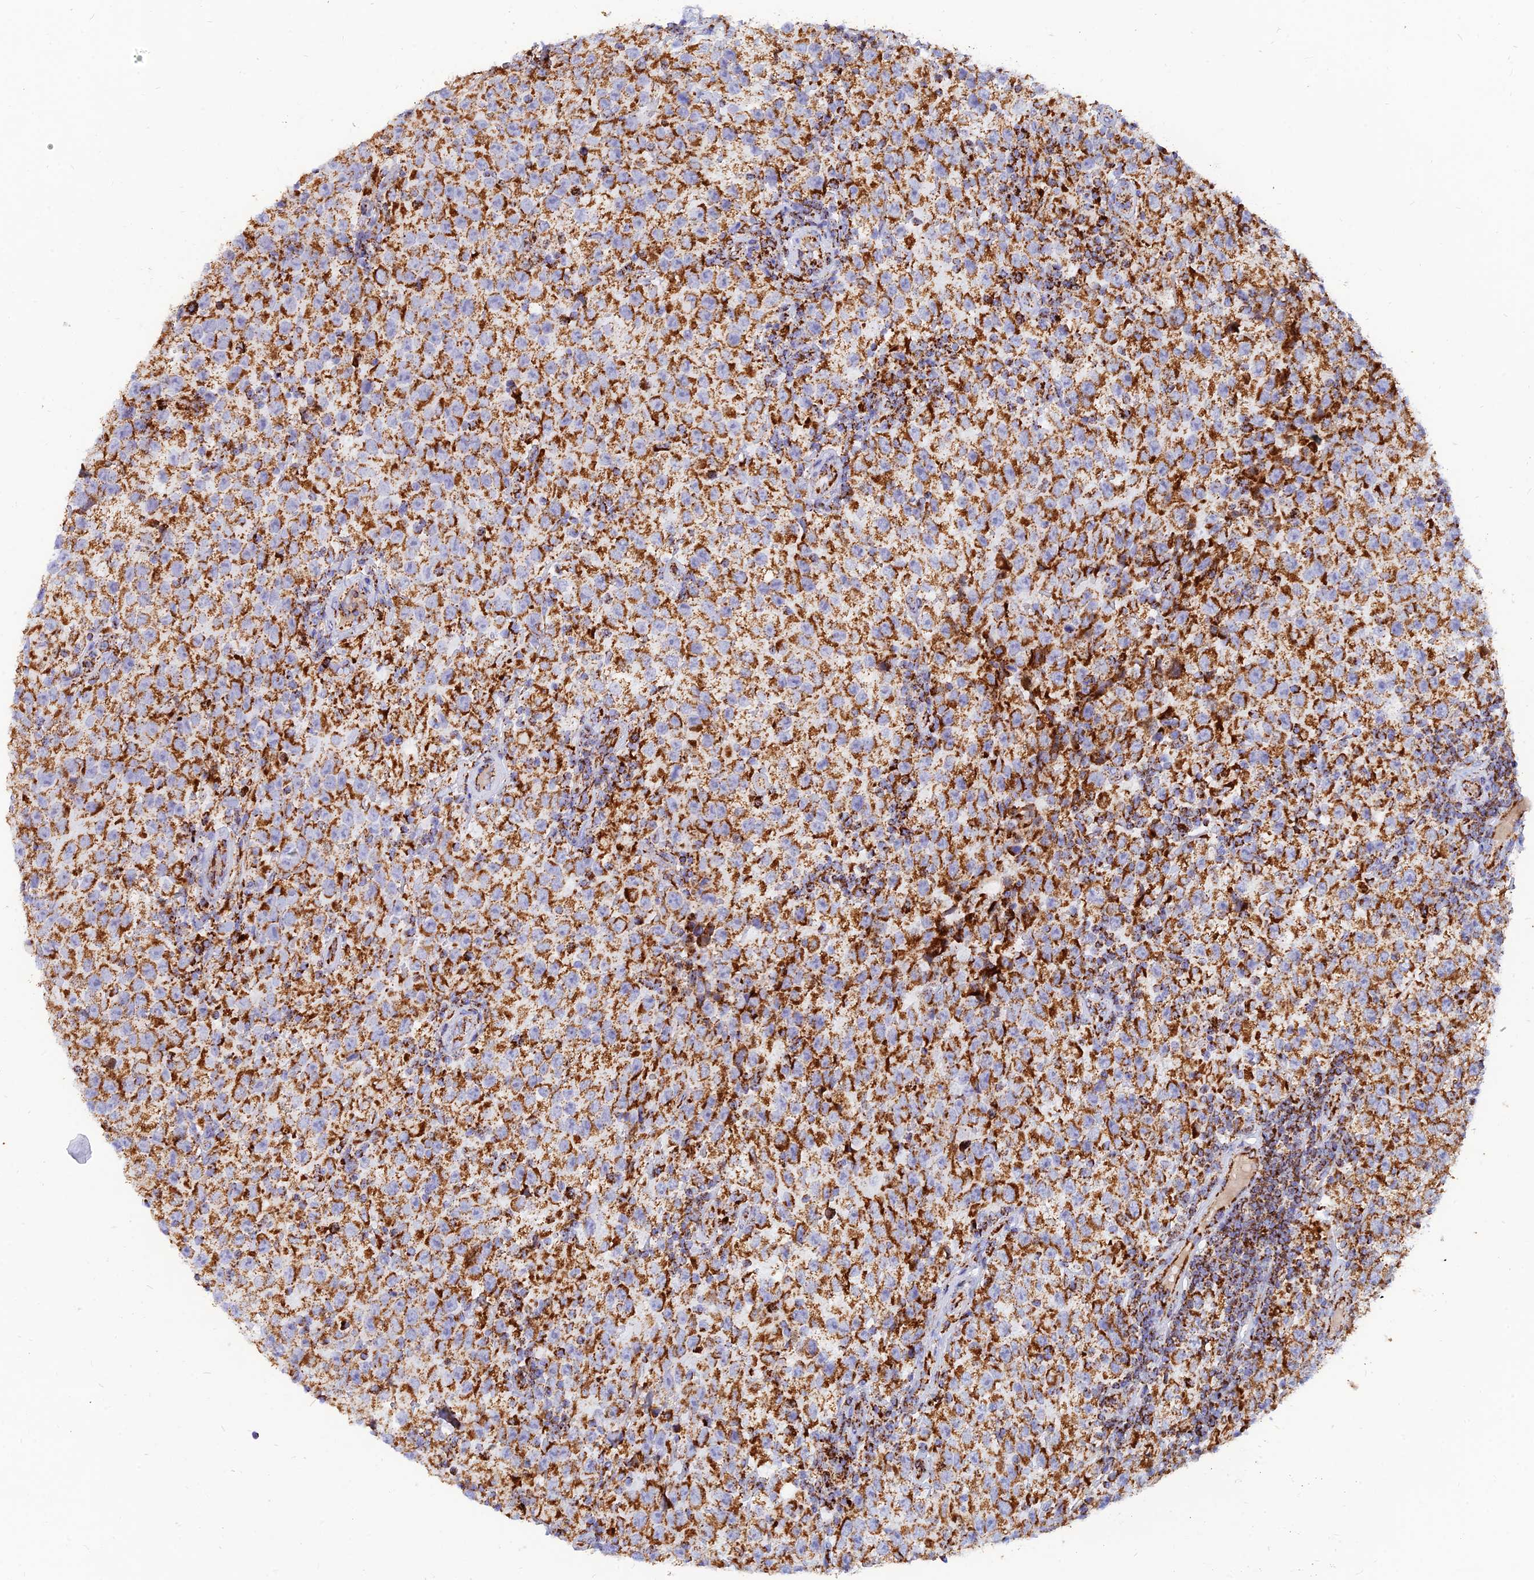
{"staining": {"intensity": "strong", "quantity": ">75%", "location": "cytoplasmic/membranous"}, "tissue": "testis cancer", "cell_type": "Tumor cells", "image_type": "cancer", "snomed": [{"axis": "morphology", "description": "Seminoma, NOS"}, {"axis": "morphology", "description": "Carcinoma, Embryonal, NOS"}, {"axis": "topography", "description": "Testis"}], "caption": "Immunohistochemistry photomicrograph of testis cancer stained for a protein (brown), which displays high levels of strong cytoplasmic/membranous staining in approximately >75% of tumor cells.", "gene": "NDUFB6", "patient": {"sex": "male", "age": 41}}